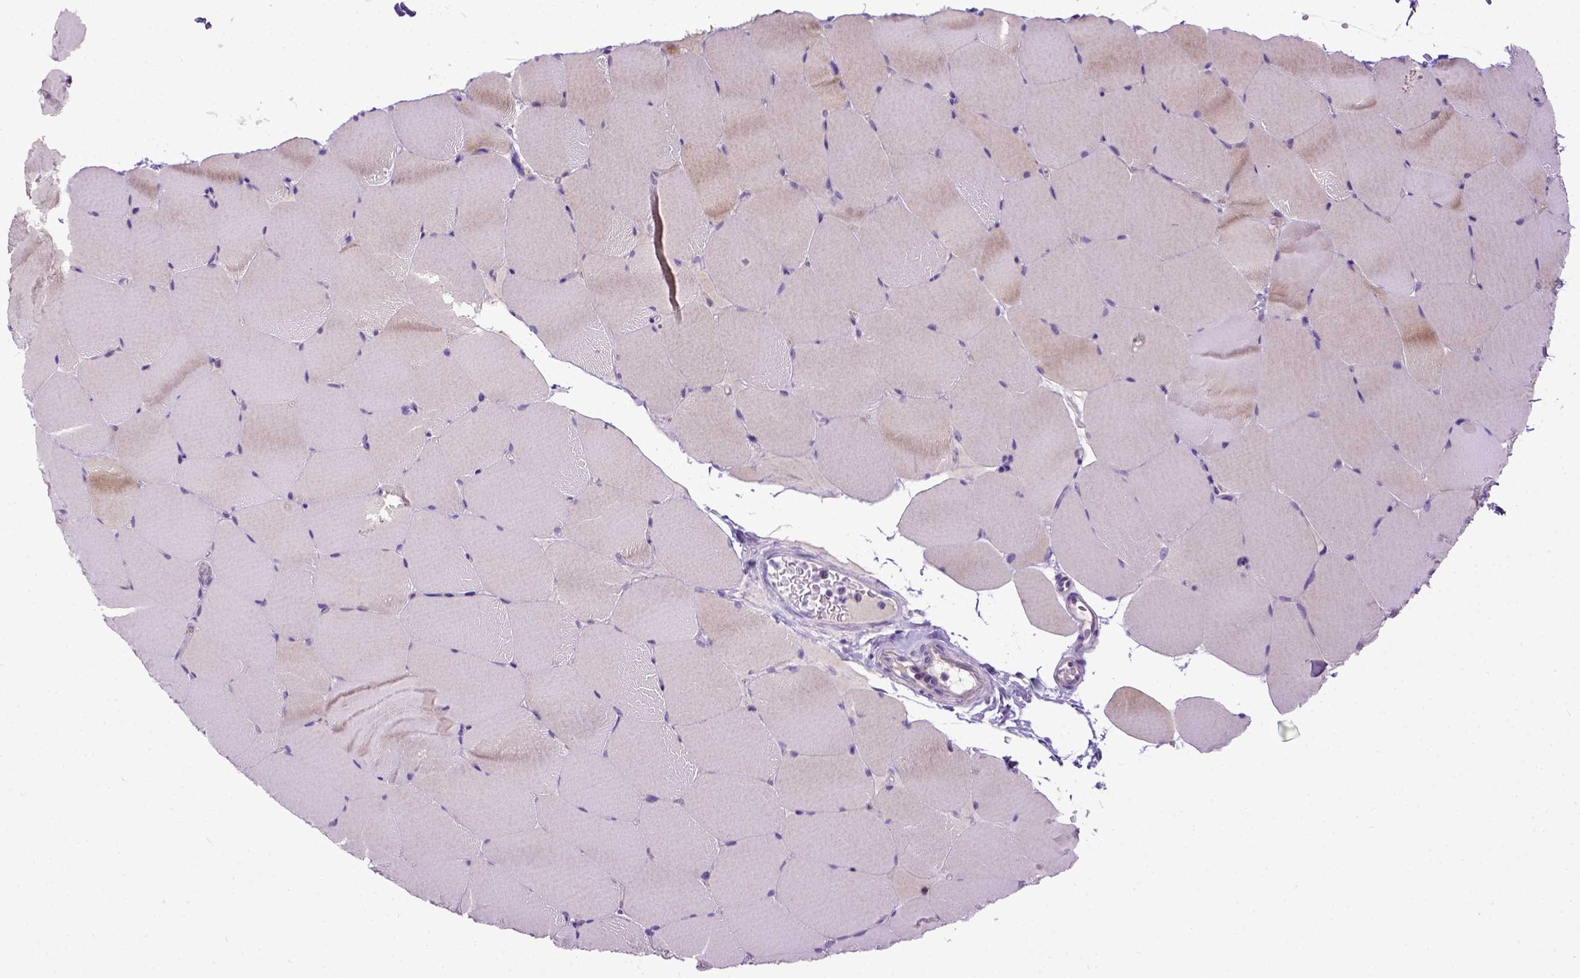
{"staining": {"intensity": "negative", "quantity": "none", "location": "none"}, "tissue": "skeletal muscle", "cell_type": "Myocytes", "image_type": "normal", "snomed": [{"axis": "morphology", "description": "Normal tissue, NOS"}, {"axis": "topography", "description": "Skeletal muscle"}], "caption": "The histopathology image reveals no staining of myocytes in normal skeletal muscle. The staining is performed using DAB (3,3'-diaminobenzidine) brown chromogen with nuclei counter-stained in using hematoxylin.", "gene": "NEK5", "patient": {"sex": "female", "age": 37}}